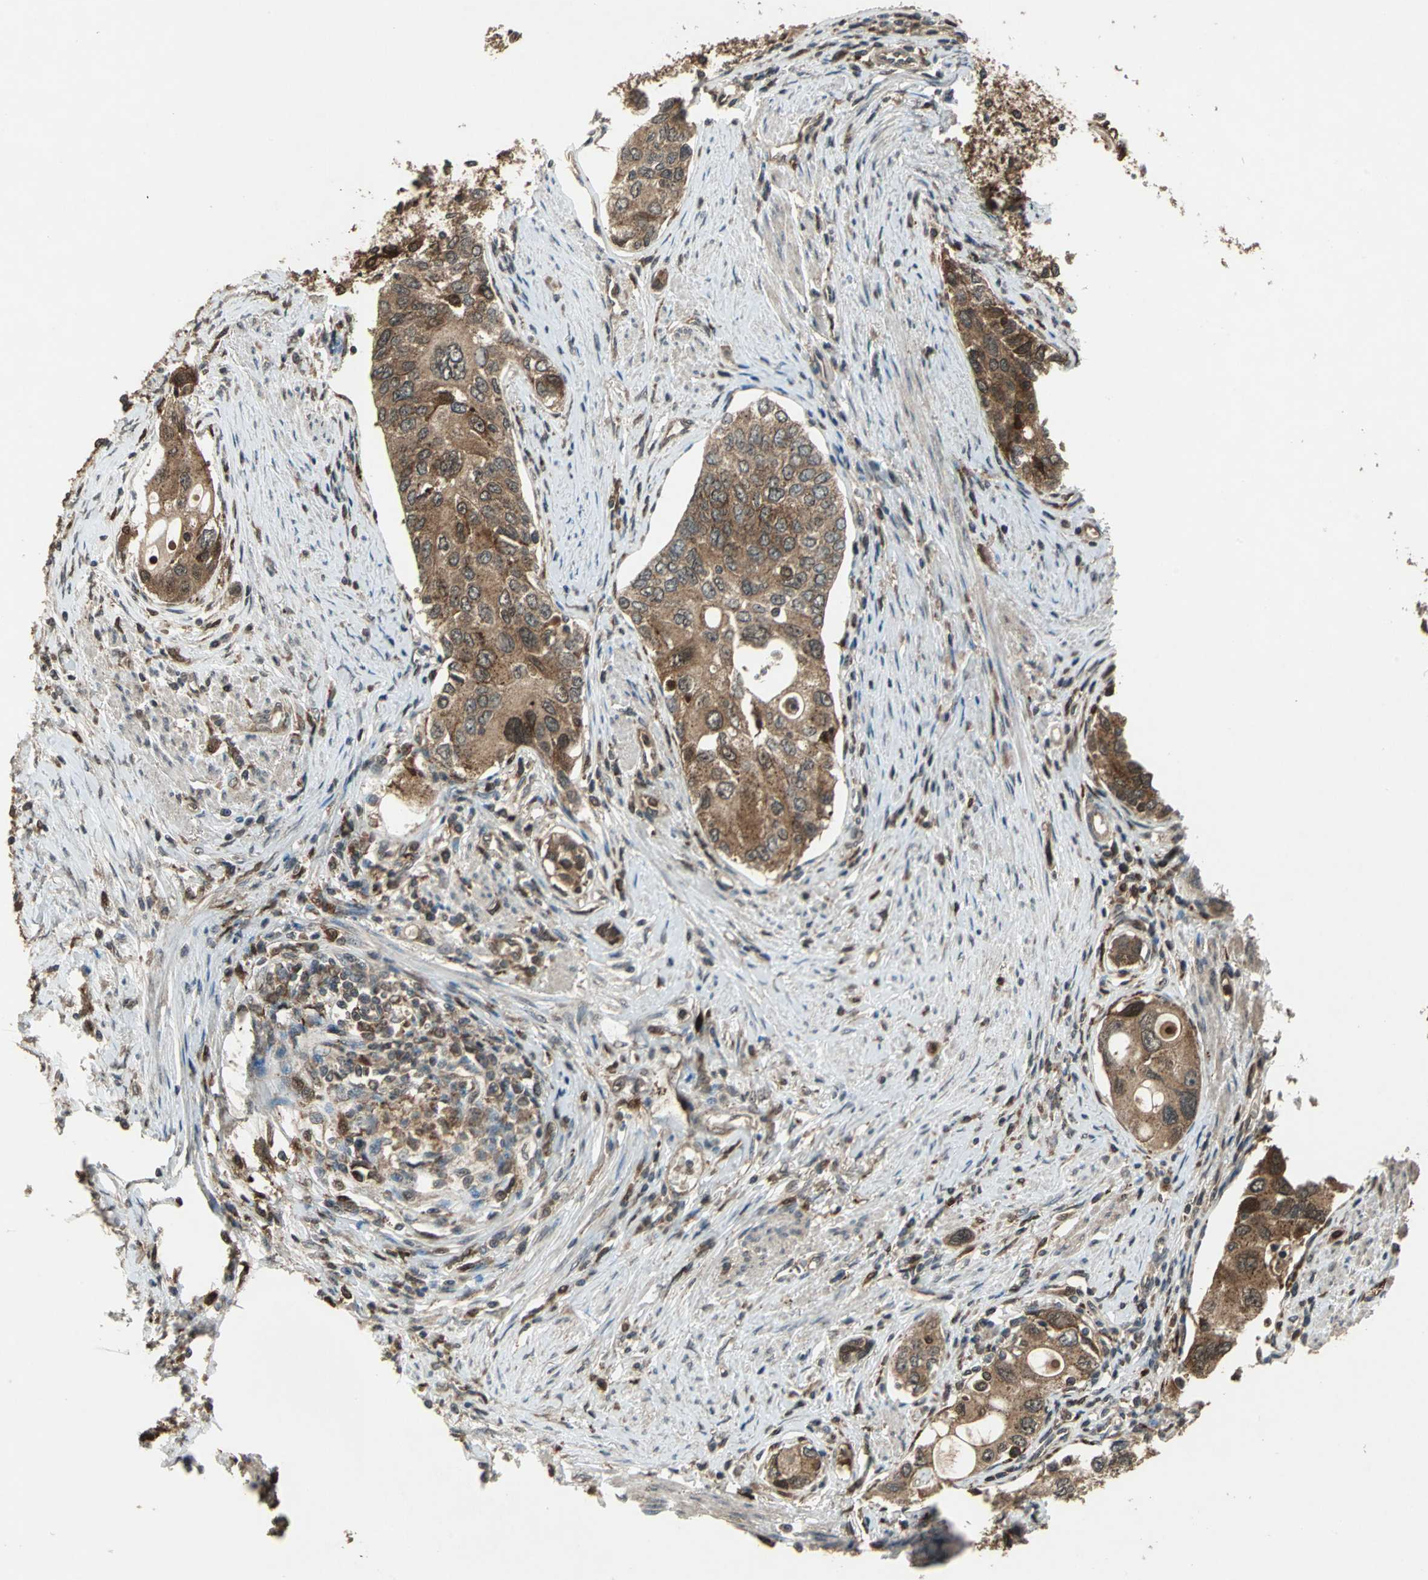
{"staining": {"intensity": "strong", "quantity": ">75%", "location": "cytoplasmic/membranous"}, "tissue": "urothelial cancer", "cell_type": "Tumor cells", "image_type": "cancer", "snomed": [{"axis": "morphology", "description": "Urothelial carcinoma, High grade"}, {"axis": "topography", "description": "Urinary bladder"}], "caption": "Protein expression analysis of human urothelial cancer reveals strong cytoplasmic/membranous expression in approximately >75% of tumor cells.", "gene": "PYCARD", "patient": {"sex": "female", "age": 56}}